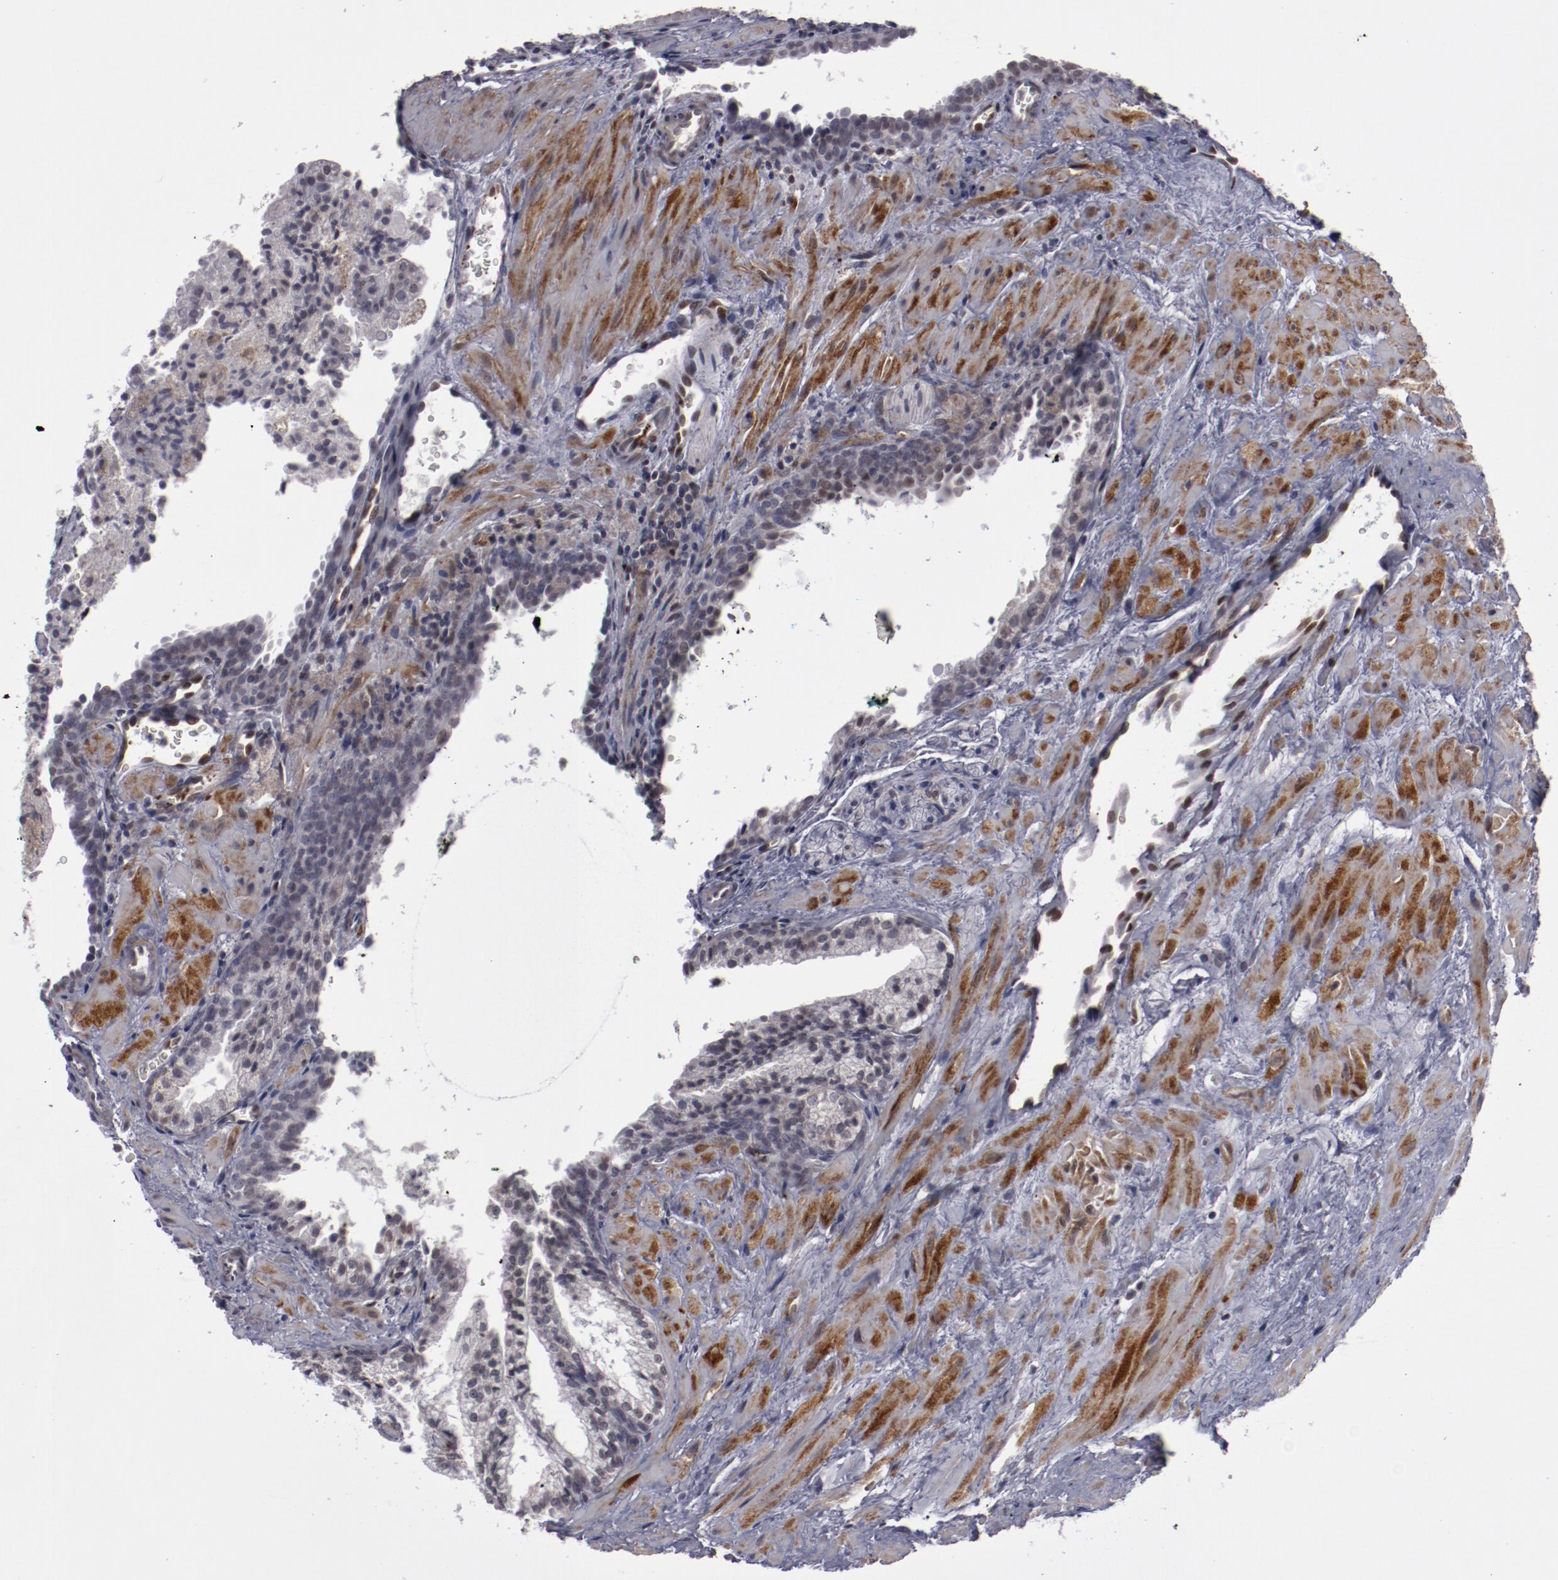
{"staining": {"intensity": "negative", "quantity": "none", "location": "none"}, "tissue": "prostate cancer", "cell_type": "Tumor cells", "image_type": "cancer", "snomed": [{"axis": "morphology", "description": "Adenocarcinoma, Medium grade"}, {"axis": "topography", "description": "Prostate"}], "caption": "Immunohistochemistry (IHC) image of human adenocarcinoma (medium-grade) (prostate) stained for a protein (brown), which demonstrates no staining in tumor cells.", "gene": "LEF1", "patient": {"sex": "male", "age": 64}}